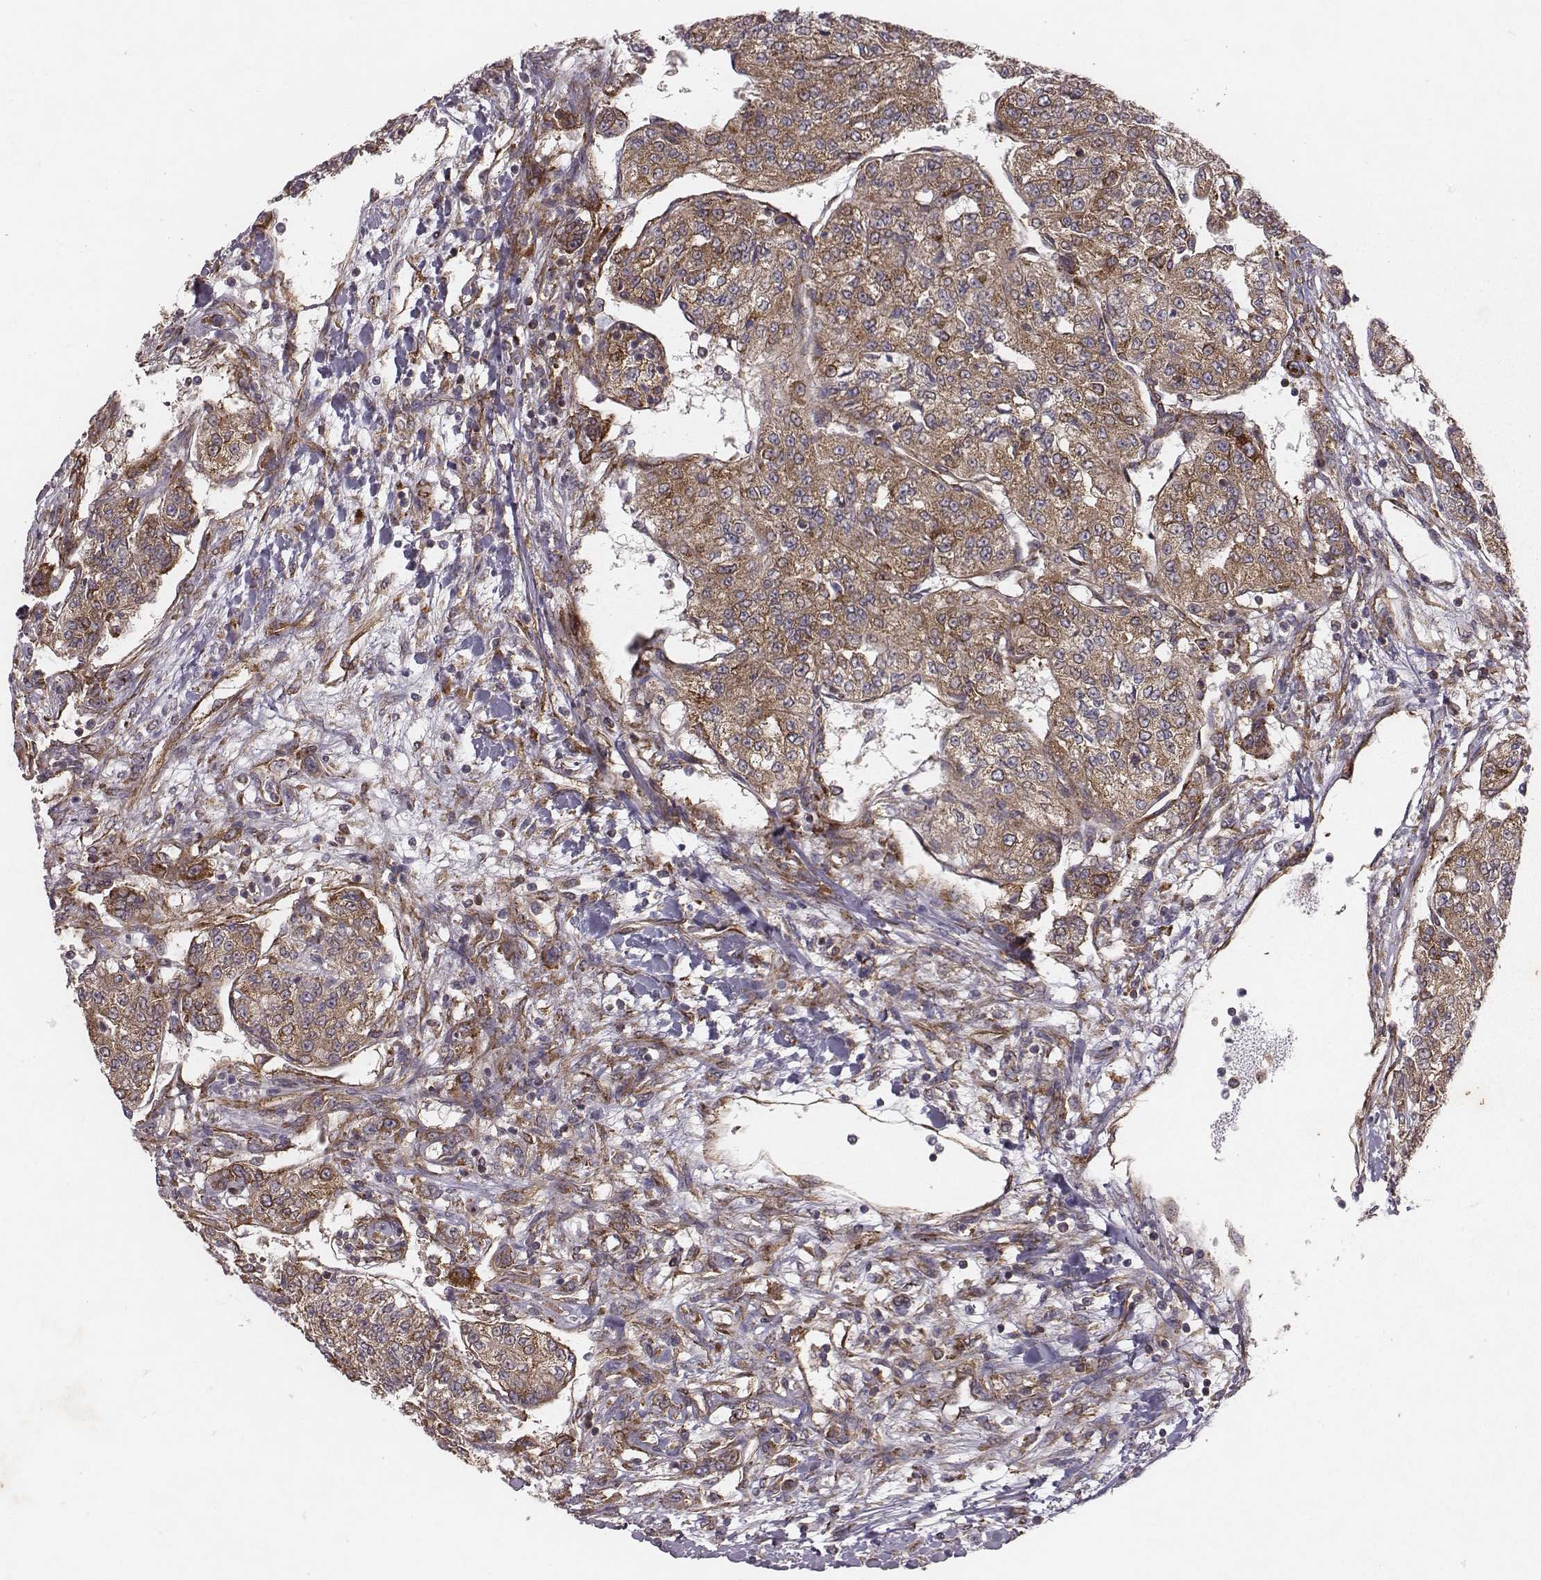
{"staining": {"intensity": "moderate", "quantity": ">75%", "location": "cytoplasmic/membranous"}, "tissue": "renal cancer", "cell_type": "Tumor cells", "image_type": "cancer", "snomed": [{"axis": "morphology", "description": "Adenocarcinoma, NOS"}, {"axis": "topography", "description": "Kidney"}], "caption": "IHC staining of renal cancer (adenocarcinoma), which shows medium levels of moderate cytoplasmic/membranous positivity in about >75% of tumor cells indicating moderate cytoplasmic/membranous protein expression. The staining was performed using DAB (3,3'-diaminobenzidine) (brown) for protein detection and nuclei were counterstained in hematoxylin (blue).", "gene": "TXLNA", "patient": {"sex": "female", "age": 63}}